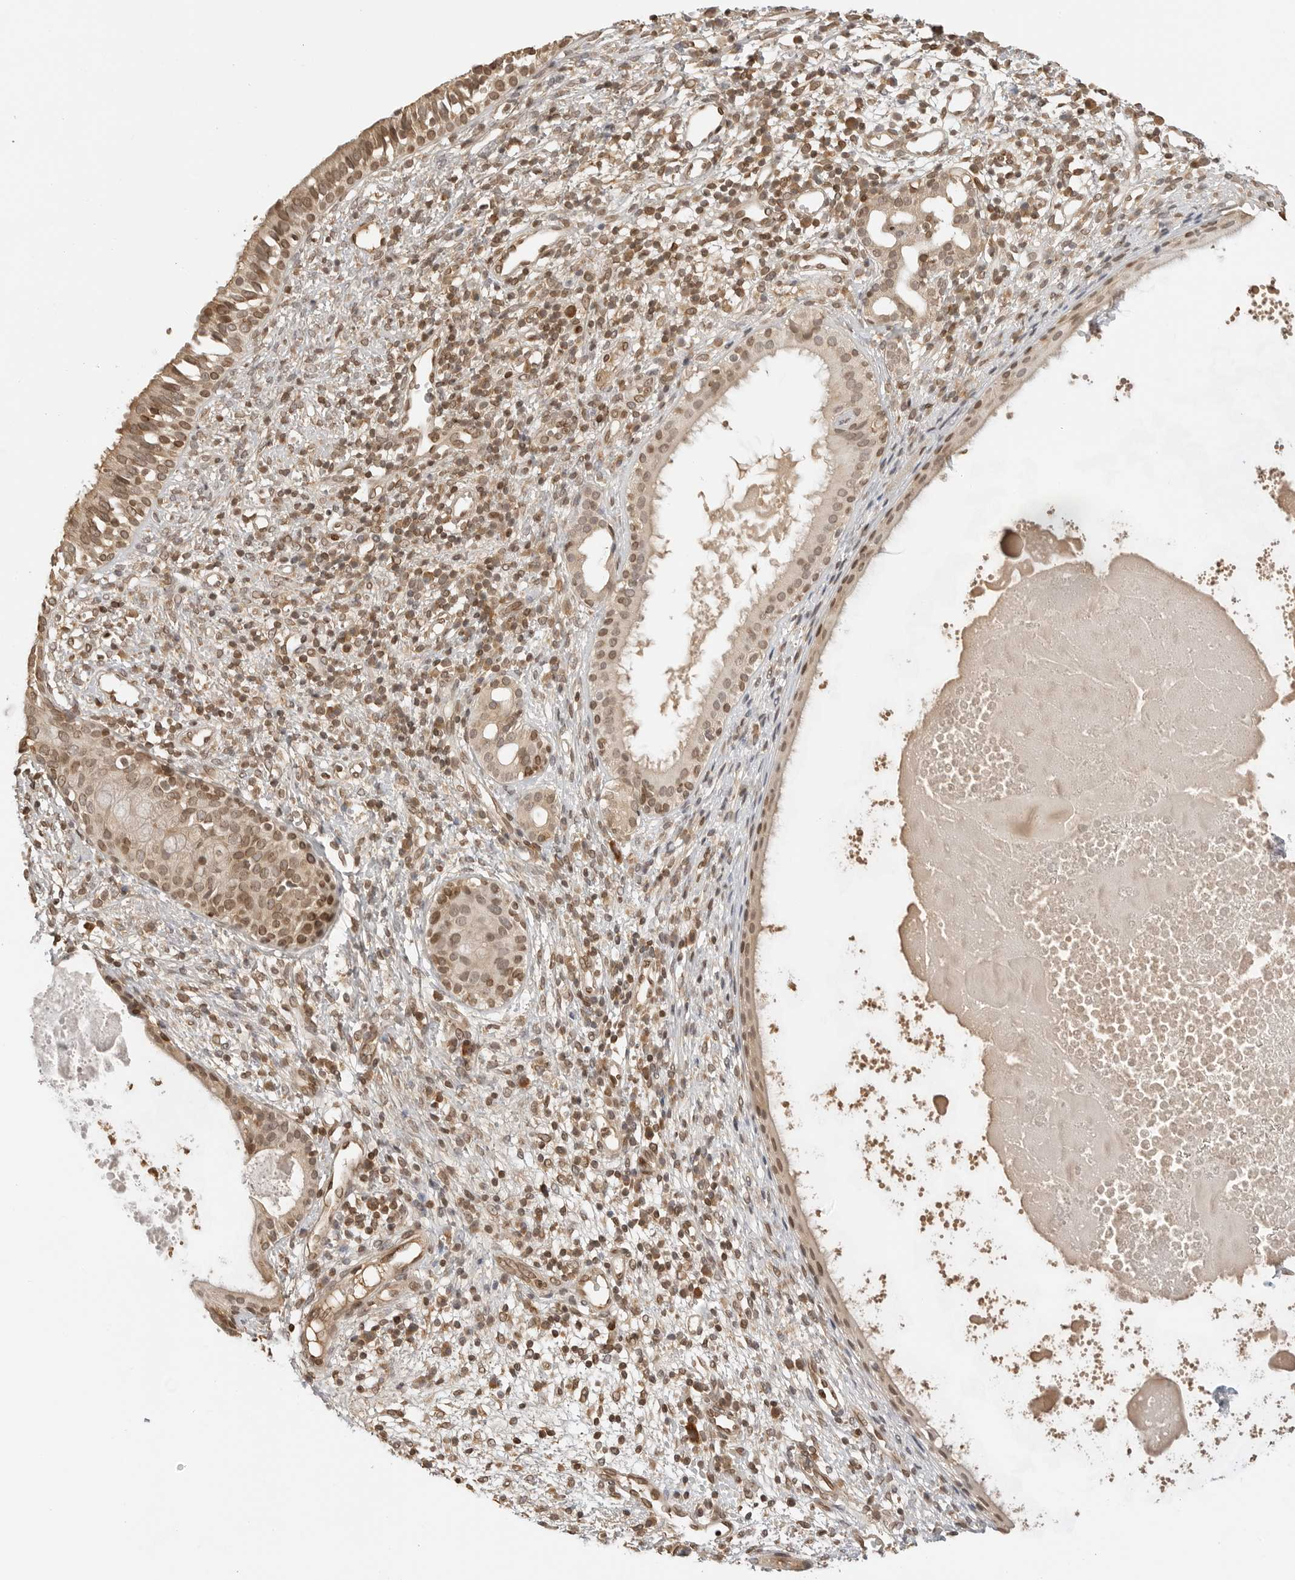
{"staining": {"intensity": "moderate", "quantity": ">75%", "location": "cytoplasmic/membranous,nuclear"}, "tissue": "nasopharynx", "cell_type": "Respiratory epithelial cells", "image_type": "normal", "snomed": [{"axis": "morphology", "description": "Normal tissue, NOS"}, {"axis": "topography", "description": "Nasopharynx"}], "caption": "A high-resolution micrograph shows IHC staining of unremarkable nasopharynx, which exhibits moderate cytoplasmic/membranous,nuclear expression in about >75% of respiratory epithelial cells. (DAB (3,3'-diaminobenzidine) = brown stain, brightfield microscopy at high magnification).", "gene": "POLH", "patient": {"sex": "male", "age": 22}}